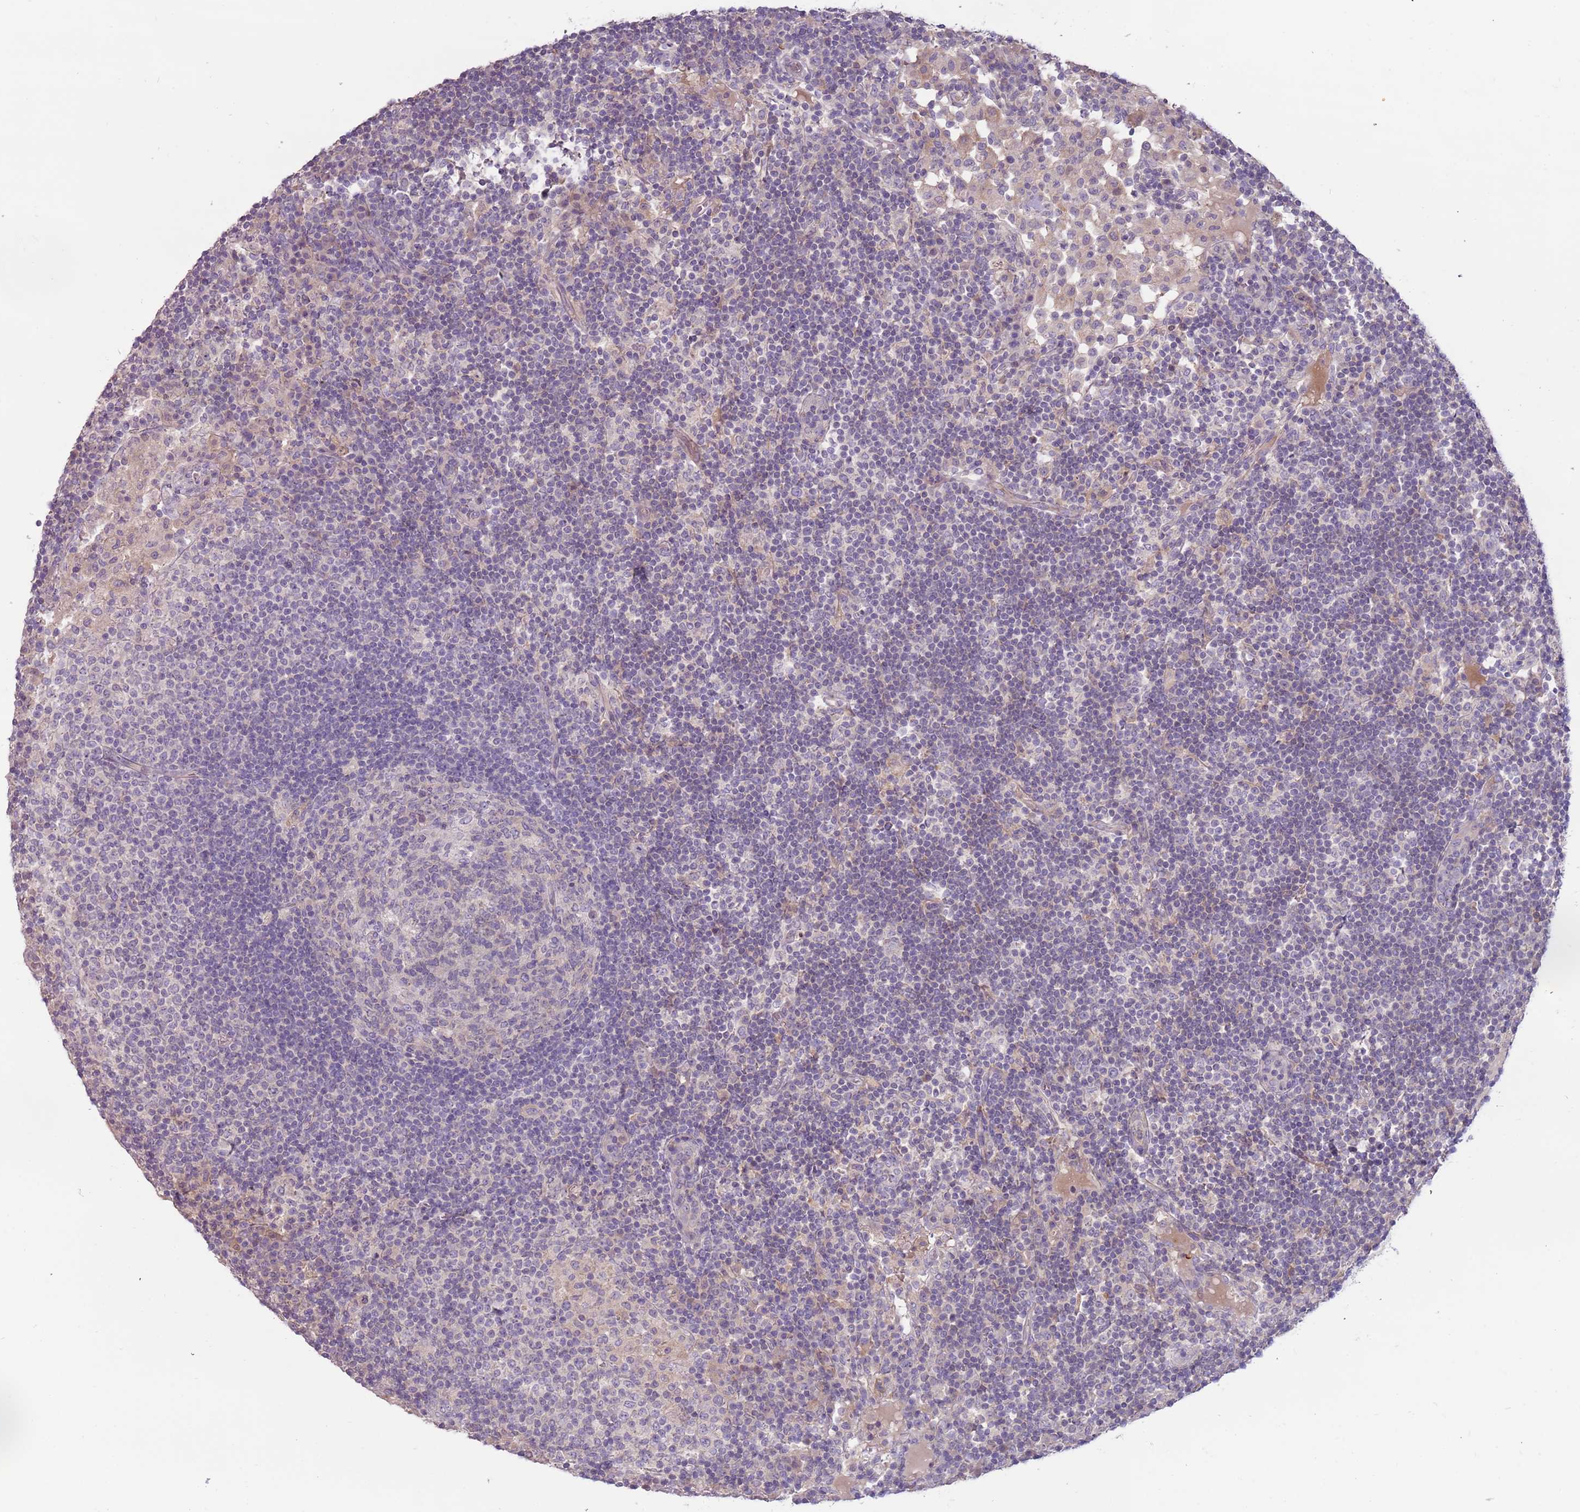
{"staining": {"intensity": "negative", "quantity": "none", "location": "none"}, "tissue": "lymph node", "cell_type": "Germinal center cells", "image_type": "normal", "snomed": [{"axis": "morphology", "description": "Normal tissue, NOS"}, {"axis": "topography", "description": "Lymph node"}], "caption": "Protein analysis of unremarkable lymph node demonstrates no significant staining in germinal center cells. Brightfield microscopy of immunohistochemistry (IHC) stained with DAB (3,3'-diaminobenzidine) (brown) and hematoxylin (blue), captured at high magnification.", "gene": "ARHGAP5", "patient": {"sex": "female", "age": 53}}